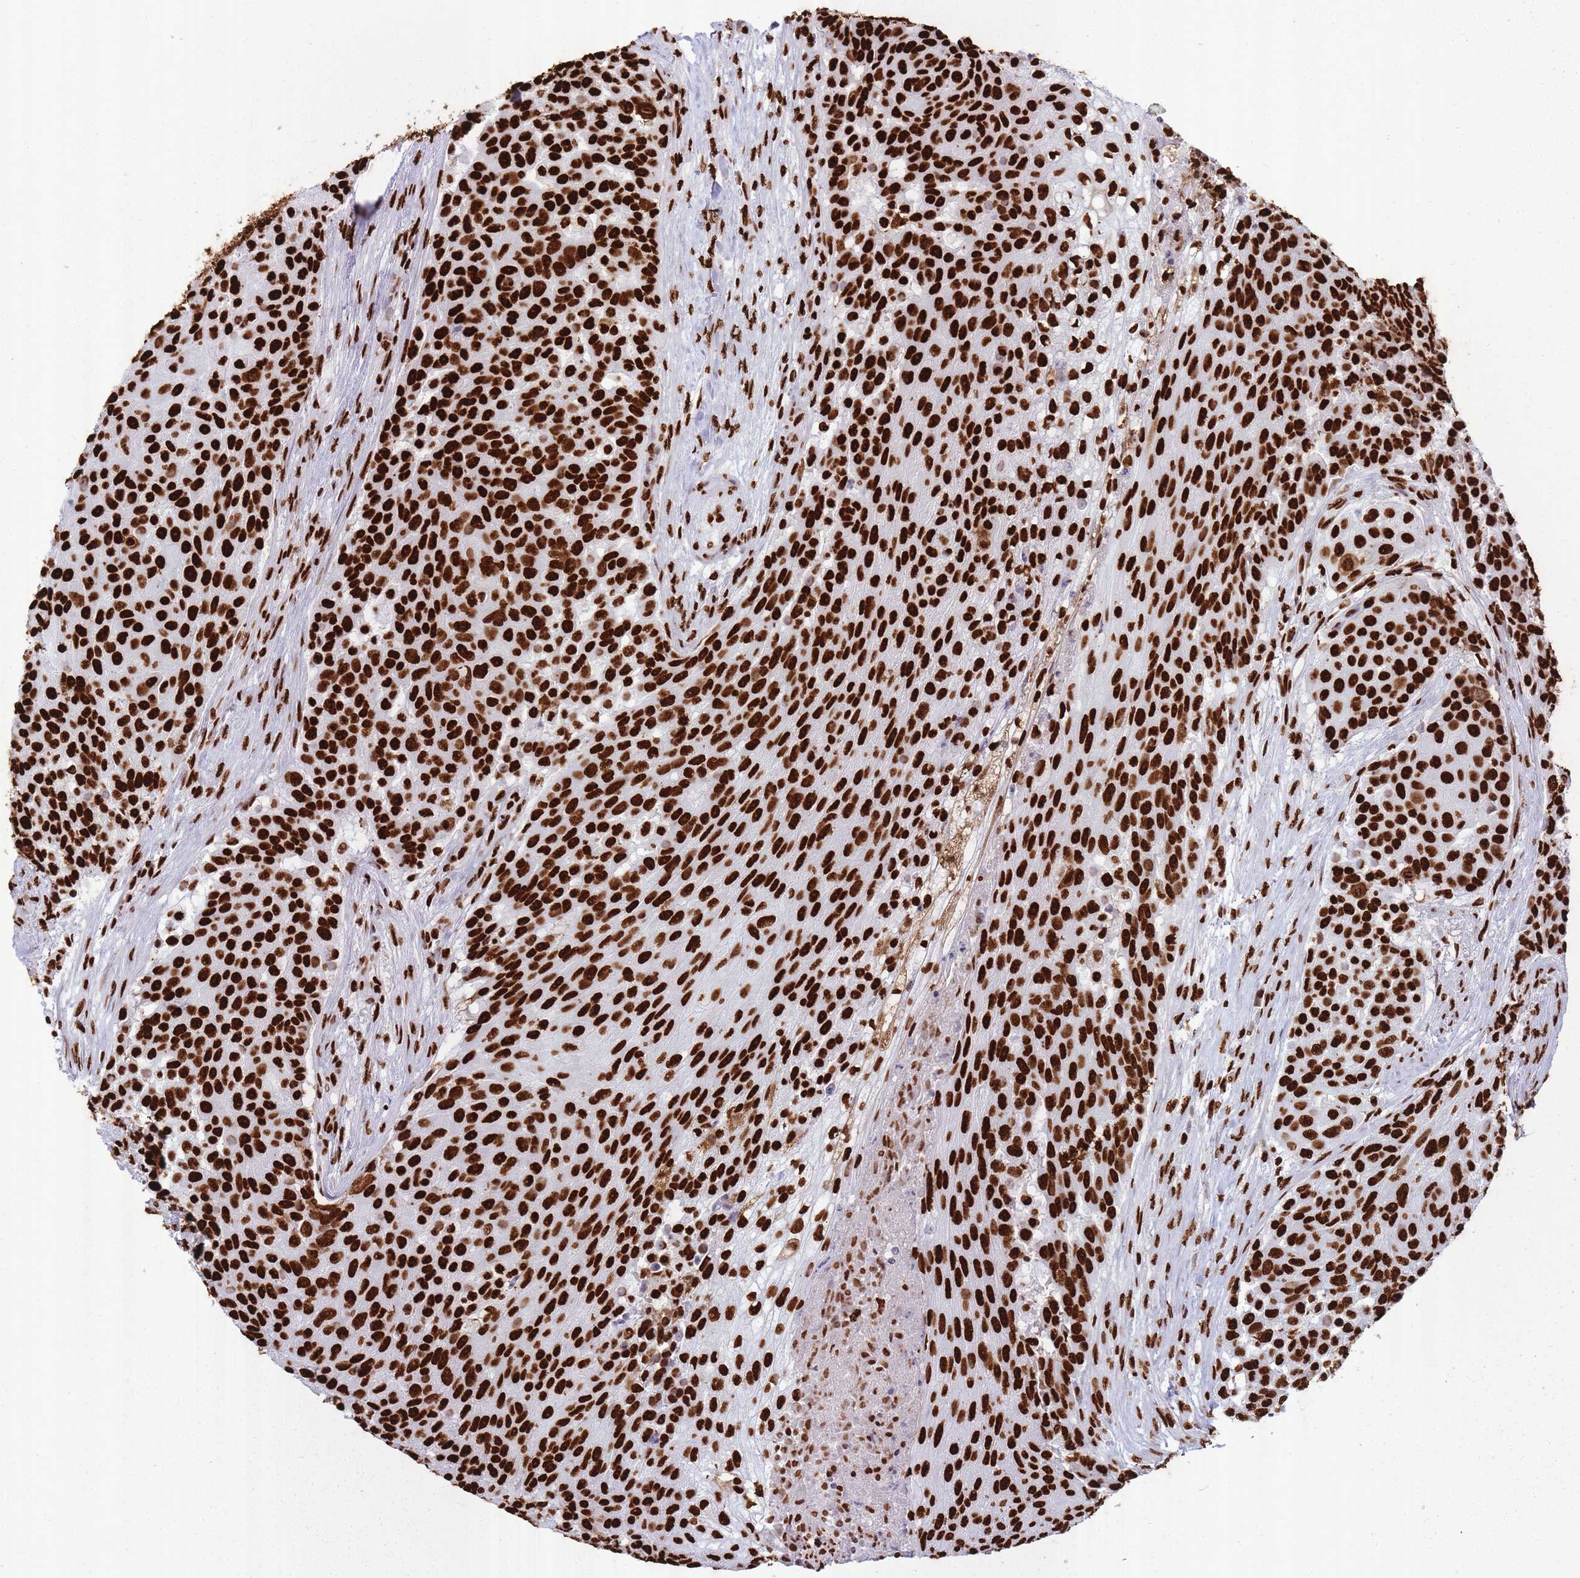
{"staining": {"intensity": "strong", "quantity": ">75%", "location": "nuclear"}, "tissue": "urothelial cancer", "cell_type": "Tumor cells", "image_type": "cancer", "snomed": [{"axis": "morphology", "description": "Urothelial carcinoma, High grade"}, {"axis": "topography", "description": "Urinary bladder"}], "caption": "Strong nuclear protein positivity is appreciated in approximately >75% of tumor cells in high-grade urothelial carcinoma.", "gene": "HNRNPUL1", "patient": {"sex": "female", "age": 63}}